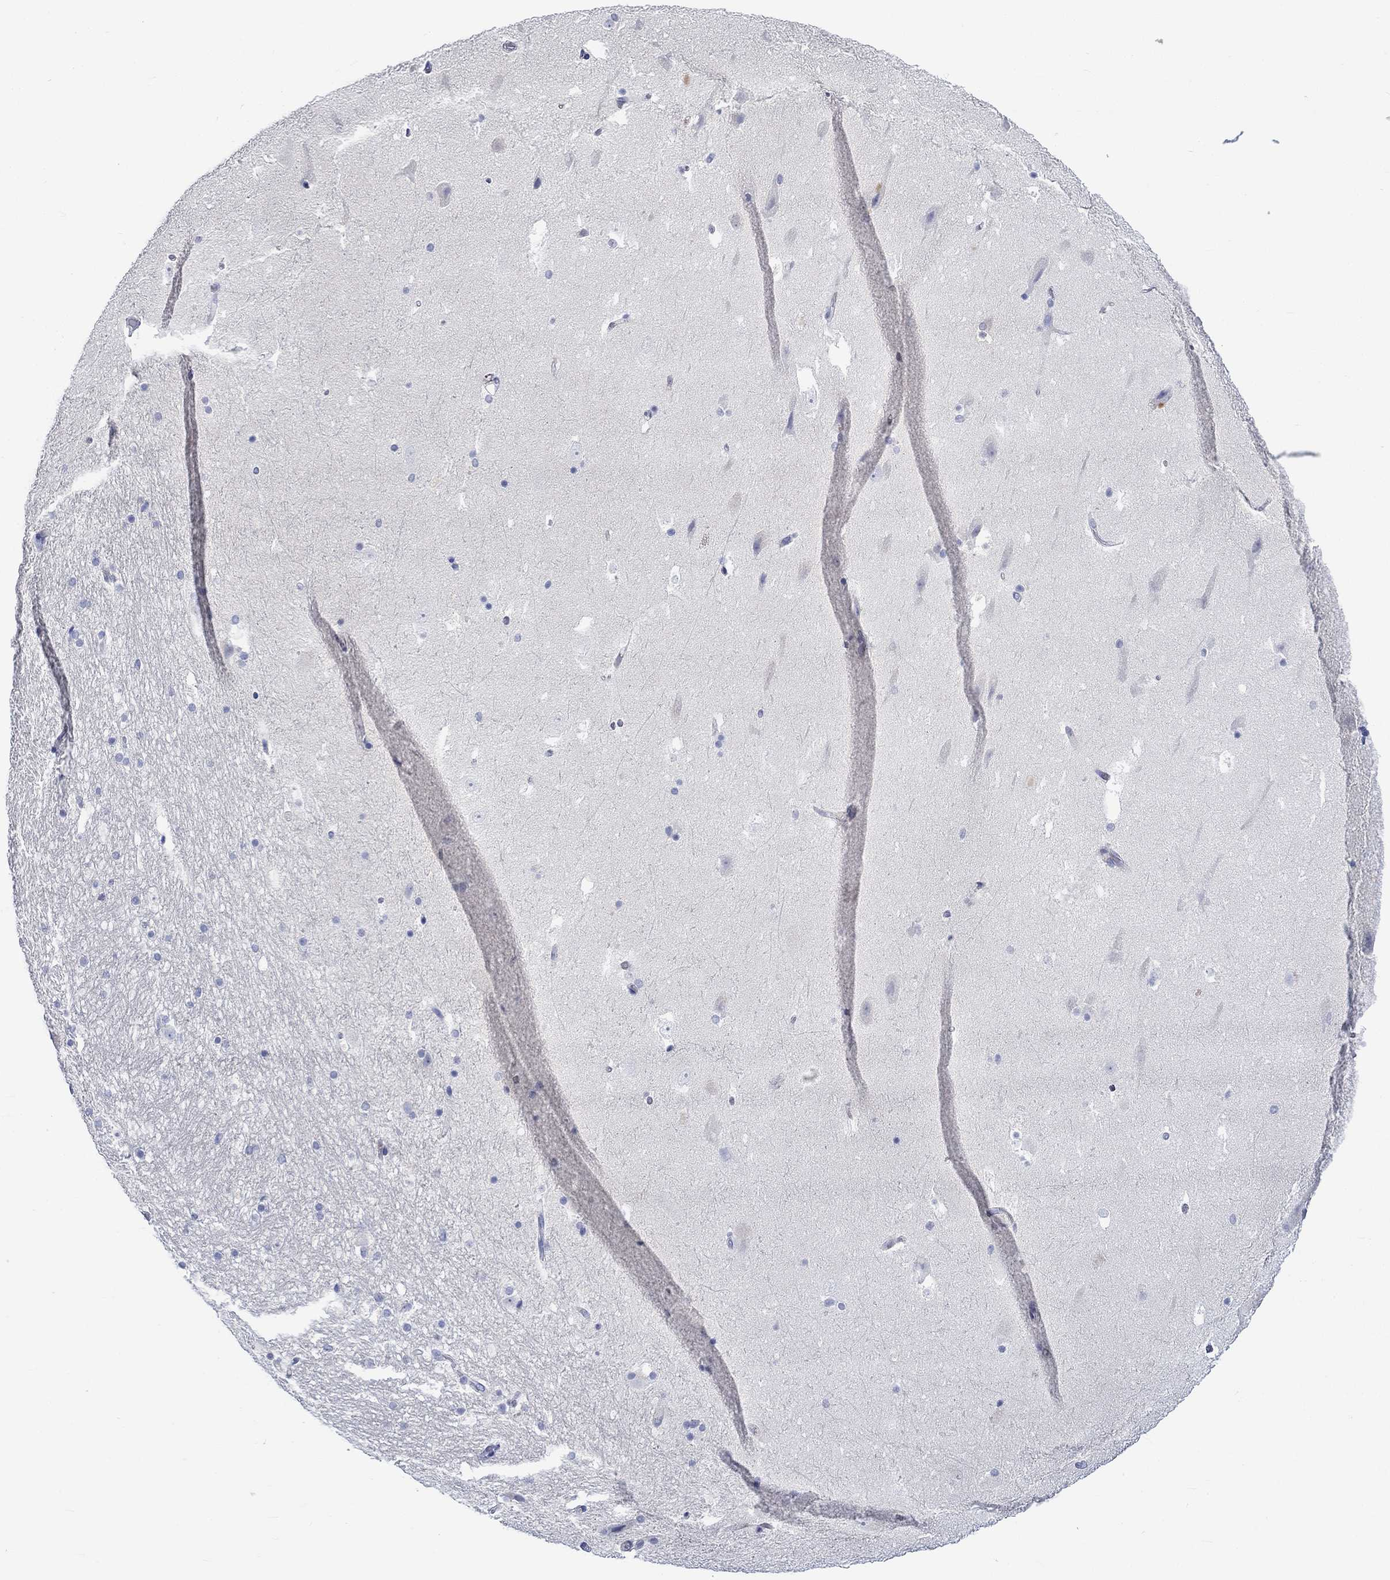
{"staining": {"intensity": "negative", "quantity": "none", "location": "none"}, "tissue": "hippocampus", "cell_type": "Glial cells", "image_type": "normal", "snomed": [{"axis": "morphology", "description": "Normal tissue, NOS"}, {"axis": "topography", "description": "Hippocampus"}], "caption": "High magnification brightfield microscopy of unremarkable hippocampus stained with DAB (3,3'-diaminobenzidine) (brown) and counterstained with hematoxylin (blue): glial cells show no significant staining. Nuclei are stained in blue.", "gene": "NRIP3", "patient": {"sex": "male", "age": 51}}